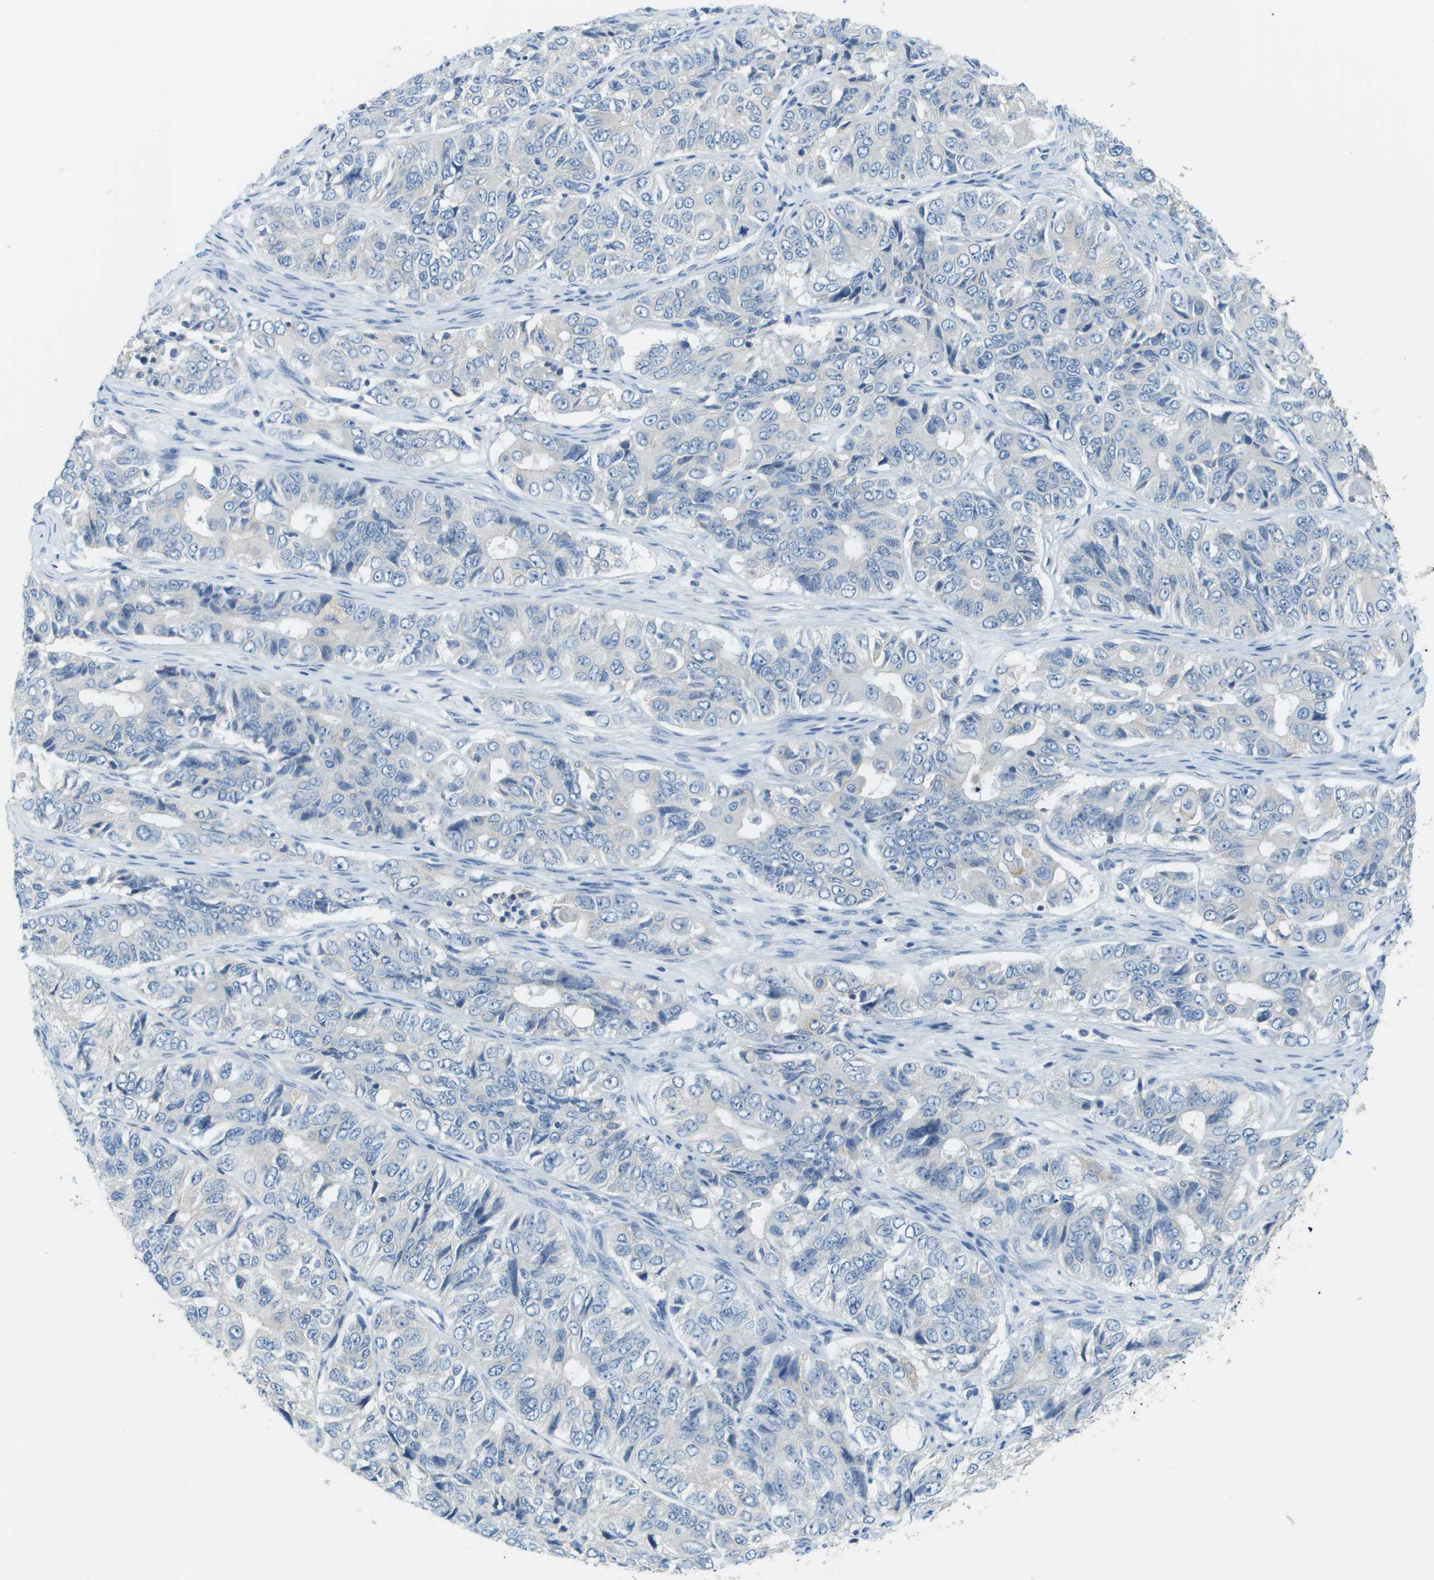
{"staining": {"intensity": "negative", "quantity": "none", "location": "none"}, "tissue": "ovarian cancer", "cell_type": "Tumor cells", "image_type": "cancer", "snomed": [{"axis": "morphology", "description": "Carcinoma, endometroid"}, {"axis": "topography", "description": "Ovary"}], "caption": "This is an IHC histopathology image of human ovarian cancer. There is no positivity in tumor cells.", "gene": "DNAJB11", "patient": {"sex": "female", "age": 51}}